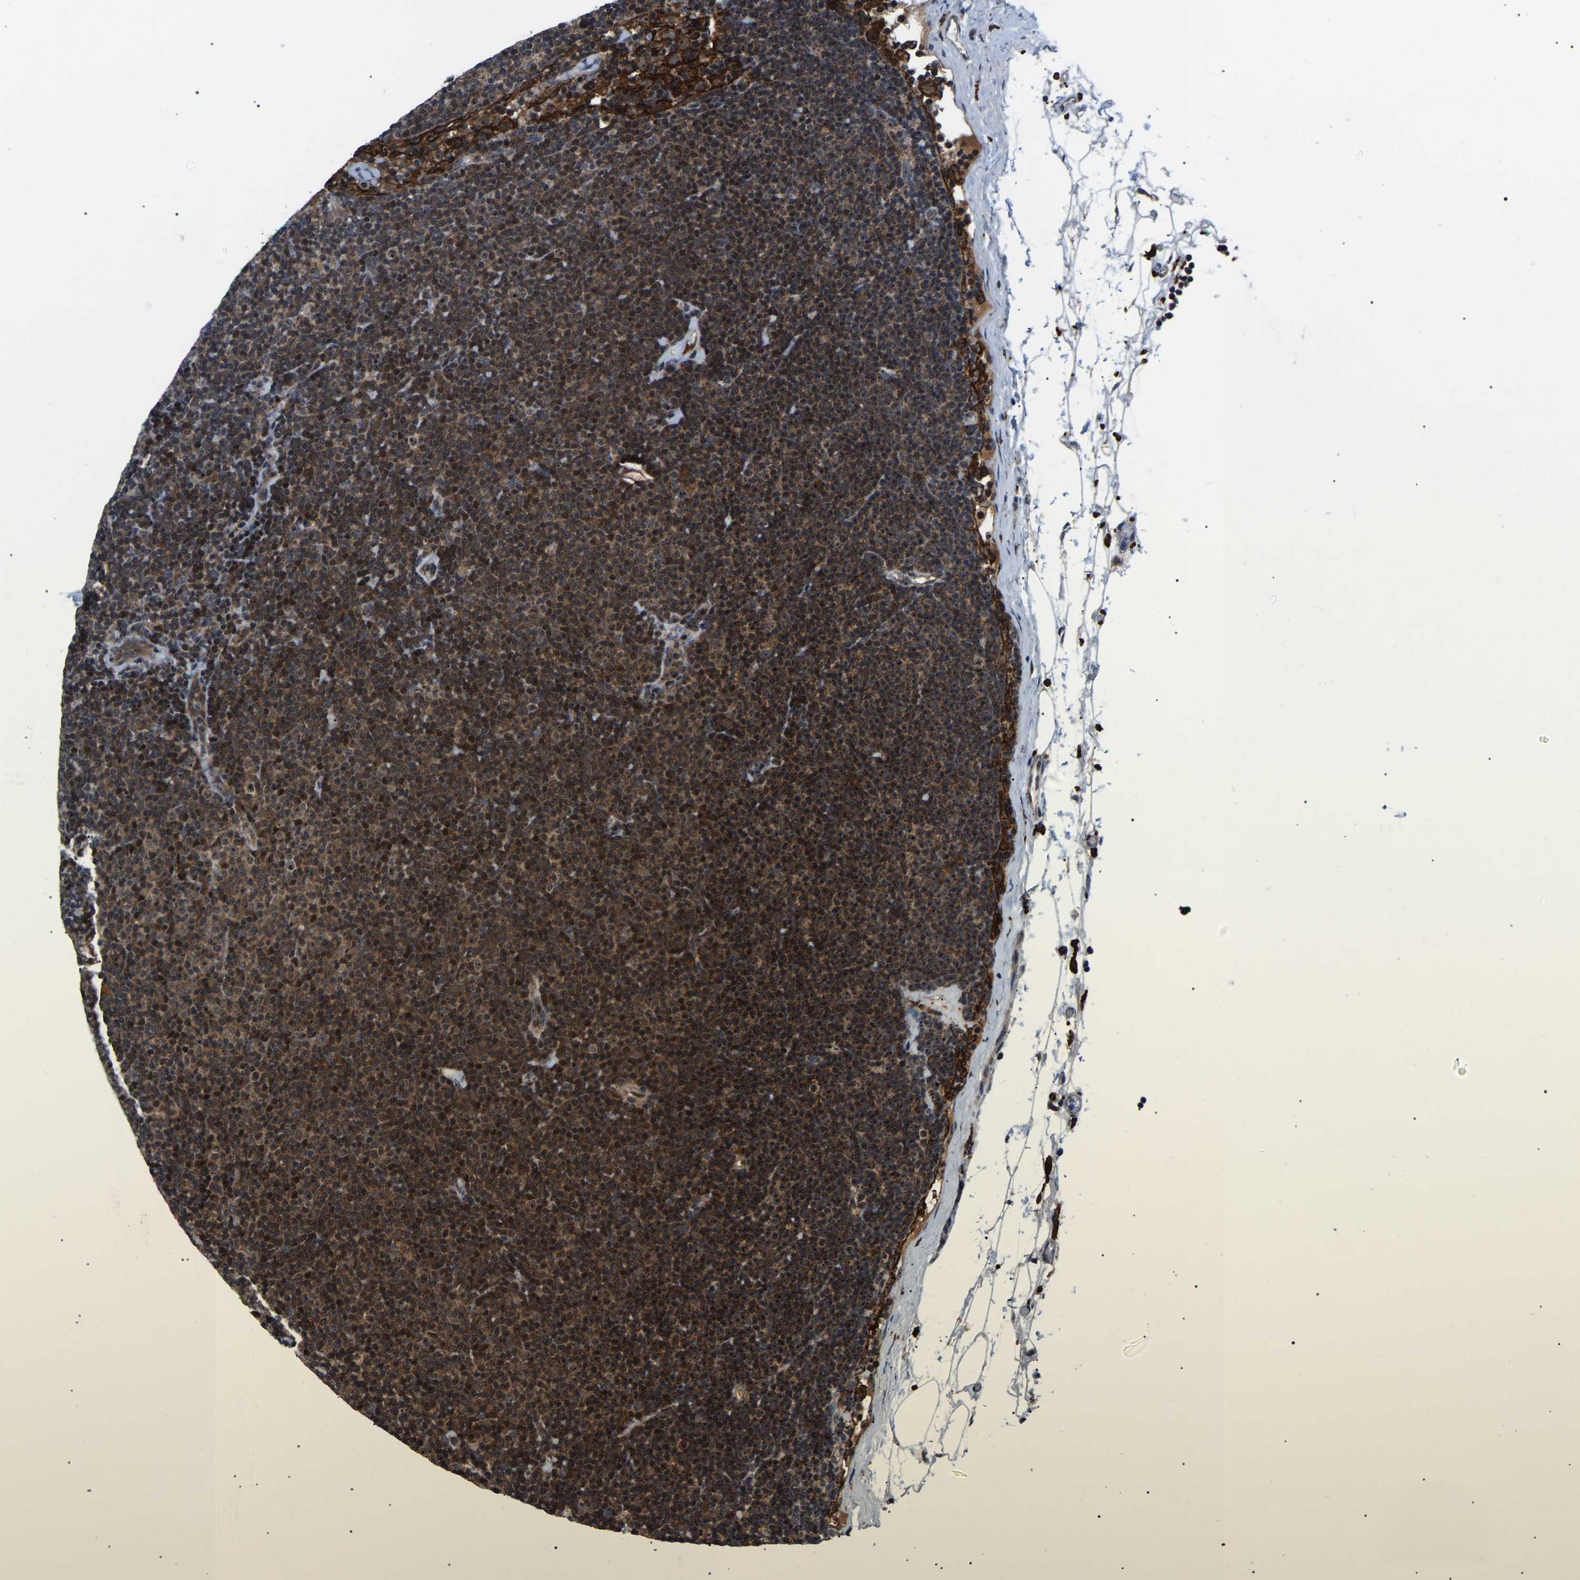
{"staining": {"intensity": "strong", "quantity": ">75%", "location": "cytoplasmic/membranous,nuclear"}, "tissue": "lymphoma", "cell_type": "Tumor cells", "image_type": "cancer", "snomed": [{"axis": "morphology", "description": "Malignant lymphoma, non-Hodgkin's type, Low grade"}, {"axis": "topography", "description": "Lymph node"}], "caption": "IHC micrograph of malignant lymphoma, non-Hodgkin's type (low-grade) stained for a protein (brown), which shows high levels of strong cytoplasmic/membranous and nuclear expression in about >75% of tumor cells.", "gene": "RRP1B", "patient": {"sex": "female", "age": 53}}